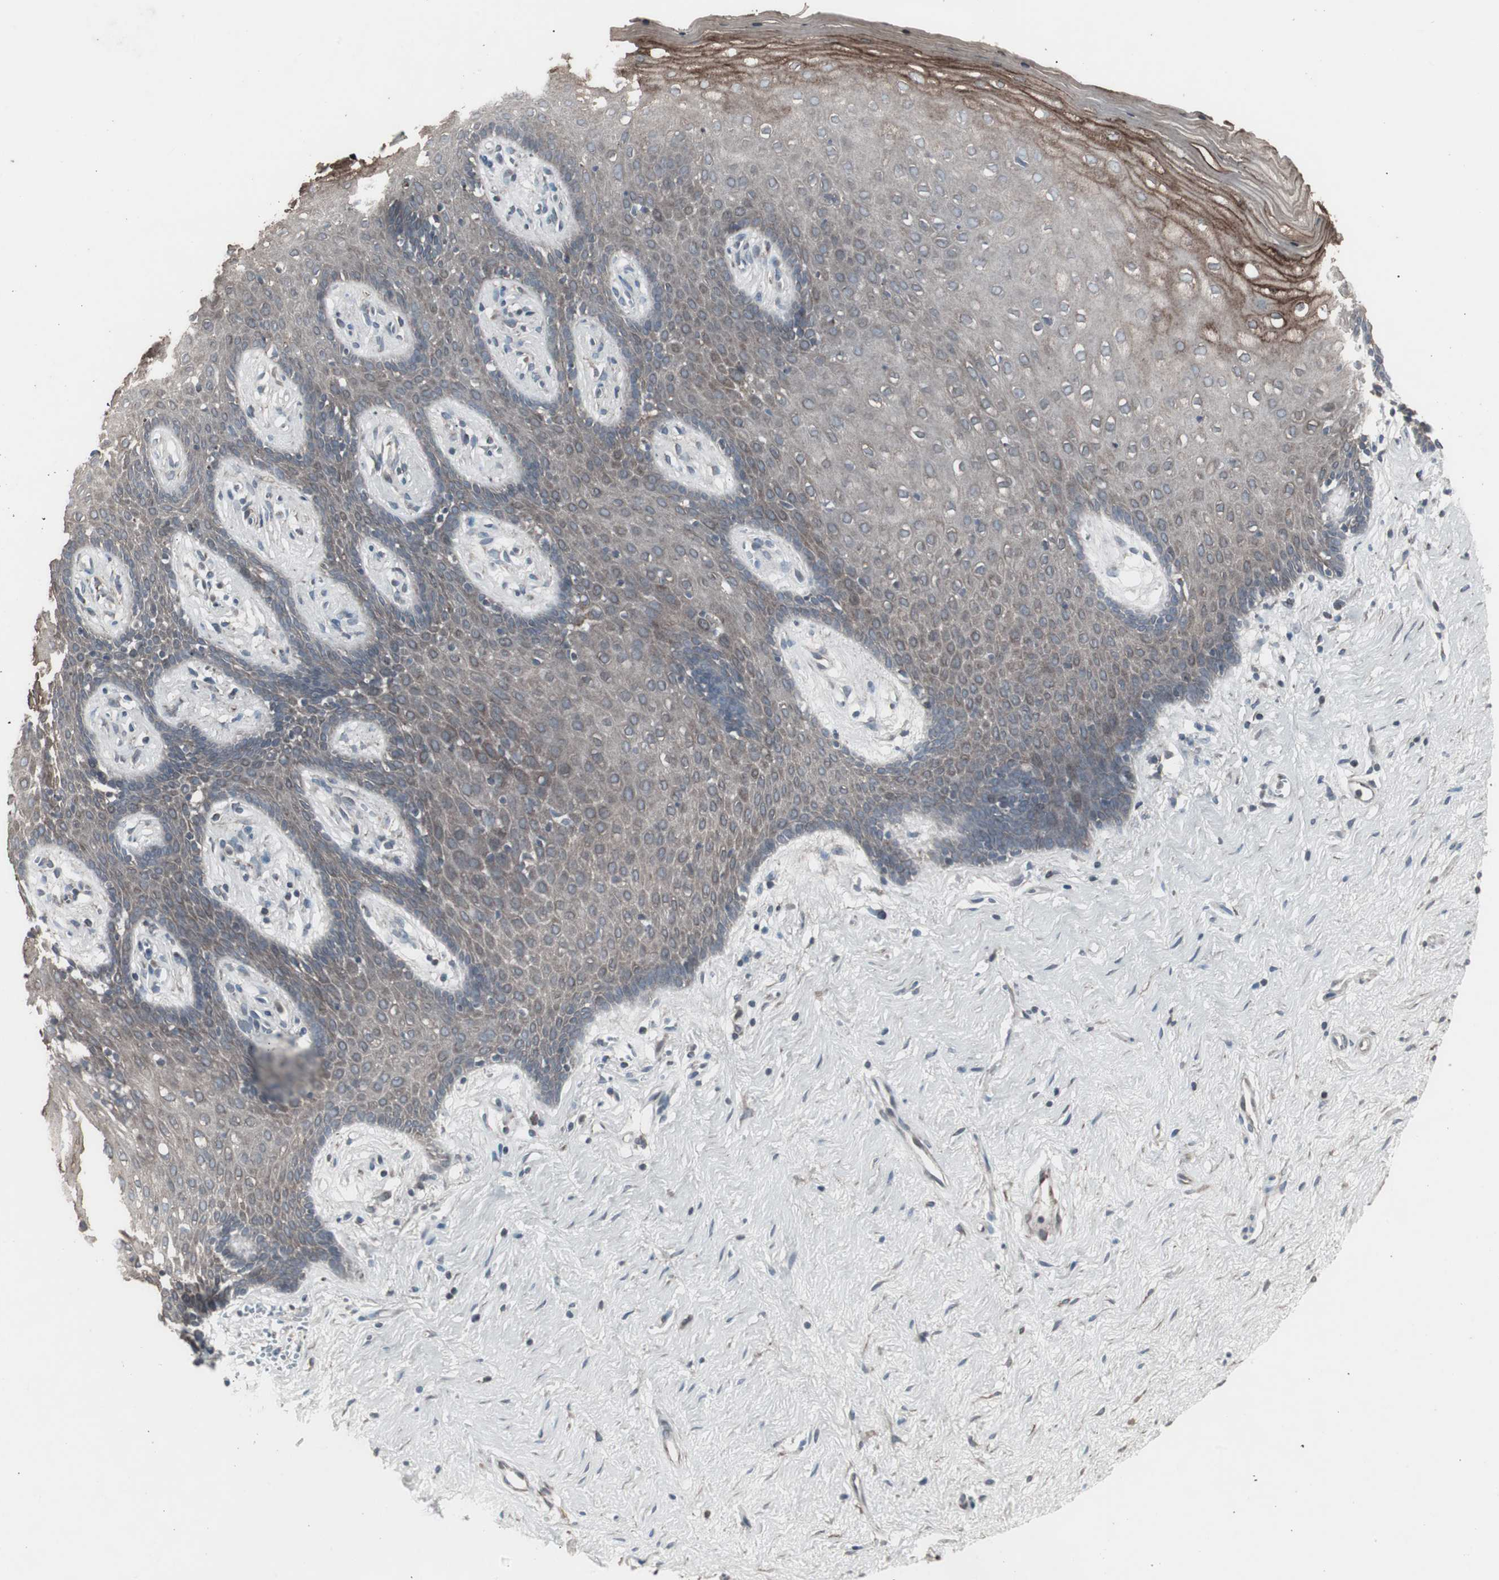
{"staining": {"intensity": "weak", "quantity": "25%-75%", "location": "cytoplasmic/membranous"}, "tissue": "vagina", "cell_type": "Squamous epithelial cells", "image_type": "normal", "snomed": [{"axis": "morphology", "description": "Normal tissue, NOS"}, {"axis": "topography", "description": "Vagina"}], "caption": "Squamous epithelial cells exhibit low levels of weak cytoplasmic/membranous positivity in about 25%-75% of cells in unremarkable vagina.", "gene": "SSTR2", "patient": {"sex": "female", "age": 44}}